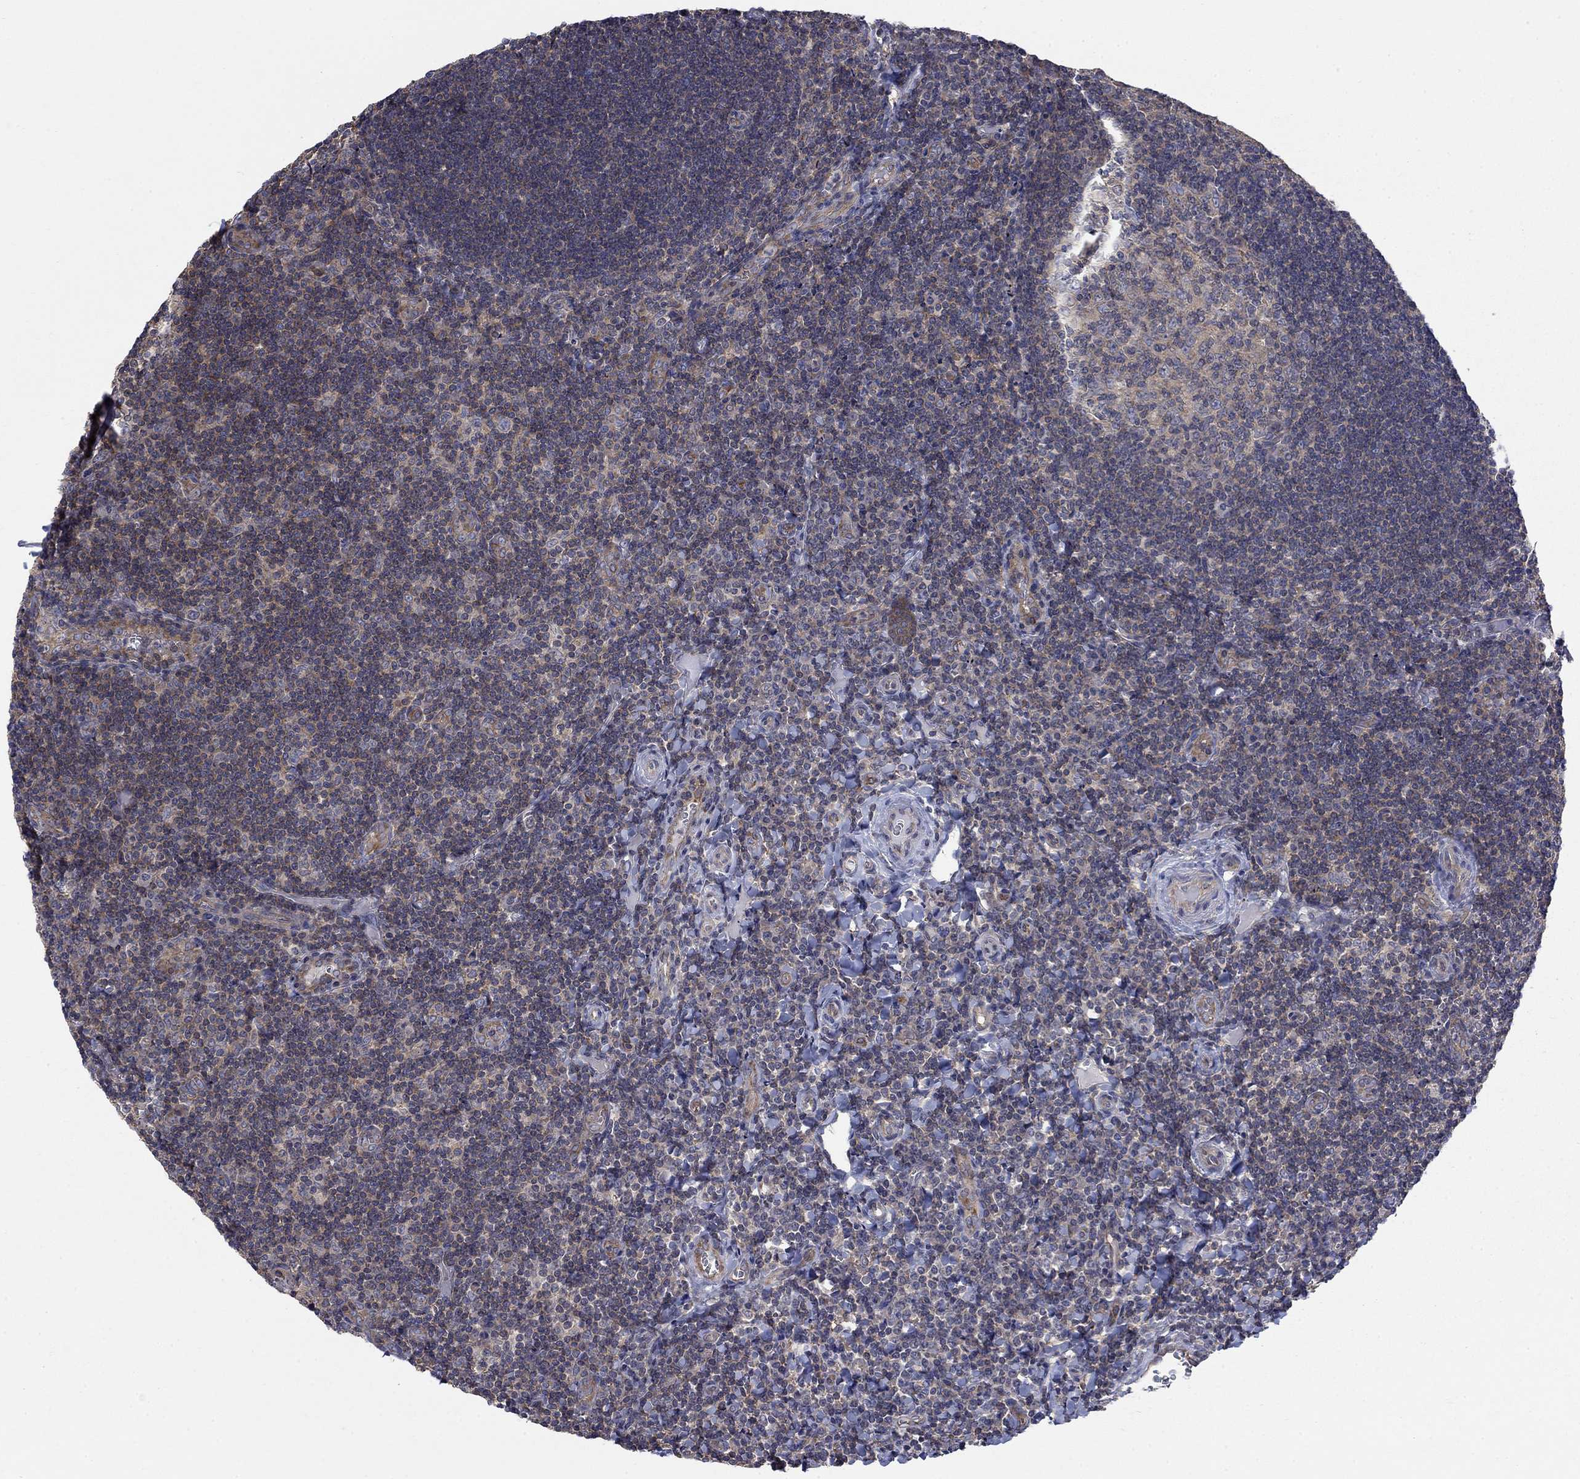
{"staining": {"intensity": "weak", "quantity": "25%-75%", "location": "cytoplasmic/membranous"}, "tissue": "tonsil", "cell_type": "Germinal center cells", "image_type": "normal", "snomed": [{"axis": "morphology", "description": "Normal tissue, NOS"}, {"axis": "morphology", "description": "Inflammation, NOS"}, {"axis": "topography", "description": "Tonsil"}], "caption": "High-power microscopy captured an IHC histopathology image of benign tonsil, revealing weak cytoplasmic/membranous staining in approximately 25%-75% of germinal center cells.", "gene": "PDZD2", "patient": {"sex": "female", "age": 31}}